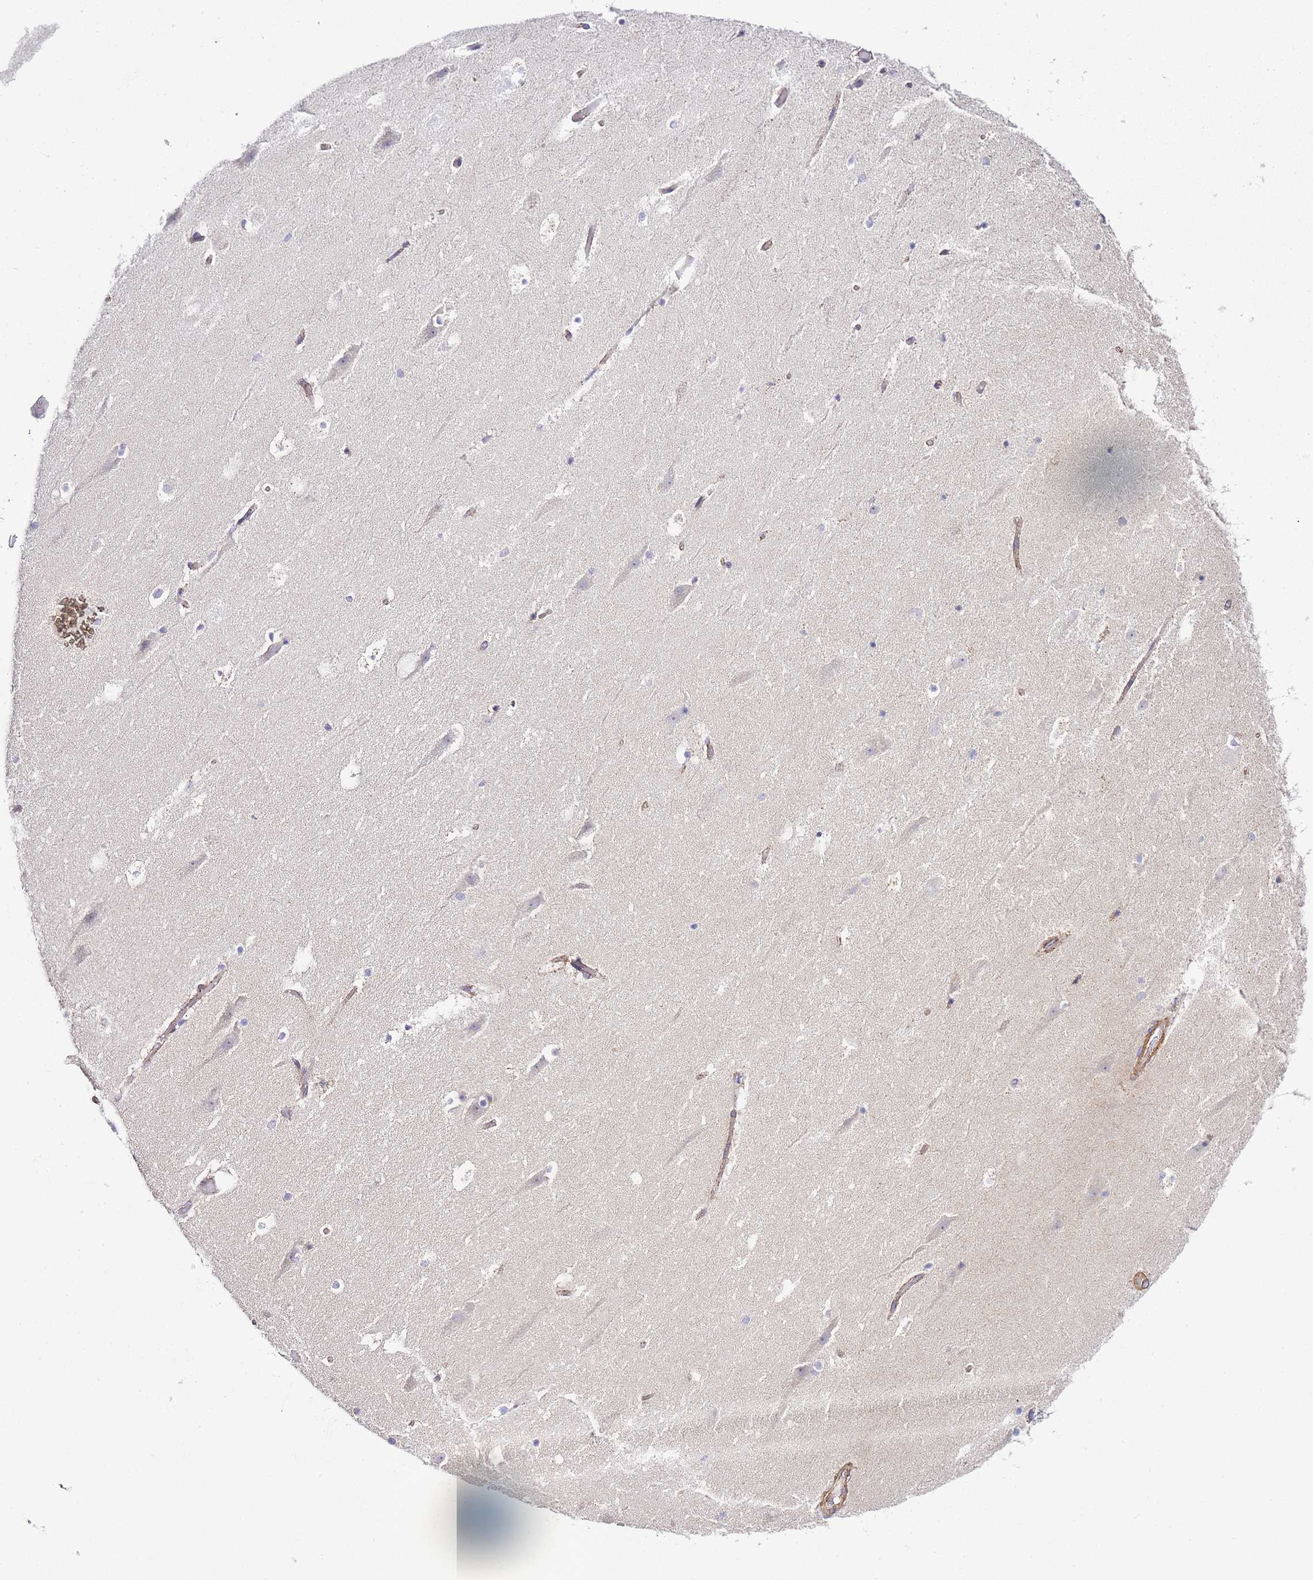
{"staining": {"intensity": "negative", "quantity": "none", "location": "none"}, "tissue": "hippocampus", "cell_type": "Glial cells", "image_type": "normal", "snomed": [{"axis": "morphology", "description": "Normal tissue, NOS"}, {"axis": "topography", "description": "Hippocampus"}], "caption": "The image exhibits no staining of glial cells in normal hippocampus.", "gene": "PDCD7", "patient": {"sex": "female", "age": 52}}